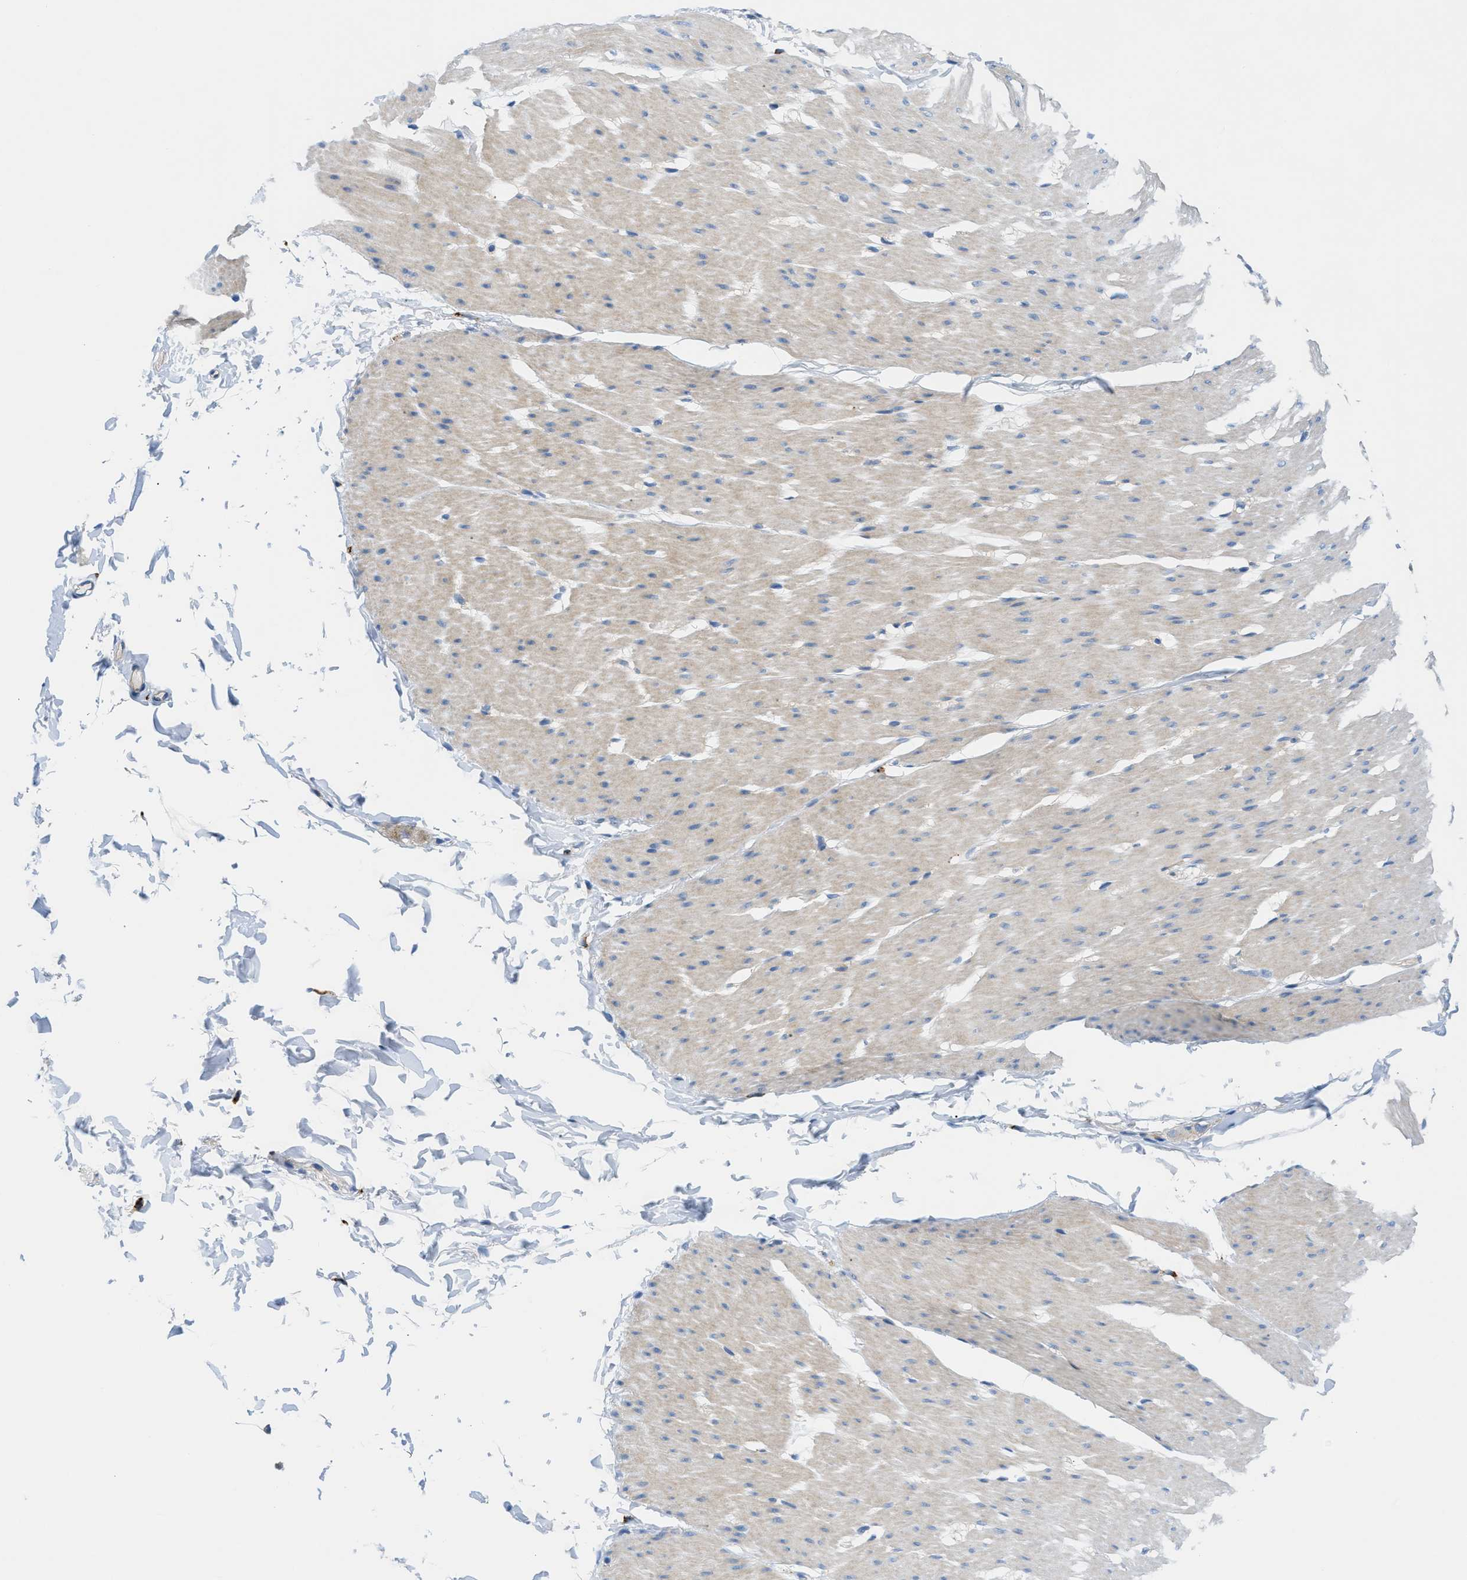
{"staining": {"intensity": "weak", "quantity": "25%-75%", "location": "cytoplasmic/membranous"}, "tissue": "smooth muscle", "cell_type": "Smooth muscle cells", "image_type": "normal", "snomed": [{"axis": "morphology", "description": "Normal tissue, NOS"}, {"axis": "topography", "description": "Smooth muscle"}], "caption": "IHC image of normal smooth muscle: human smooth muscle stained using immunohistochemistry (IHC) reveals low levels of weak protein expression localized specifically in the cytoplasmic/membranous of smooth muscle cells, appearing as a cytoplasmic/membranous brown color.", "gene": "ORAI1", "patient": {"sex": "female", "age": 65}}